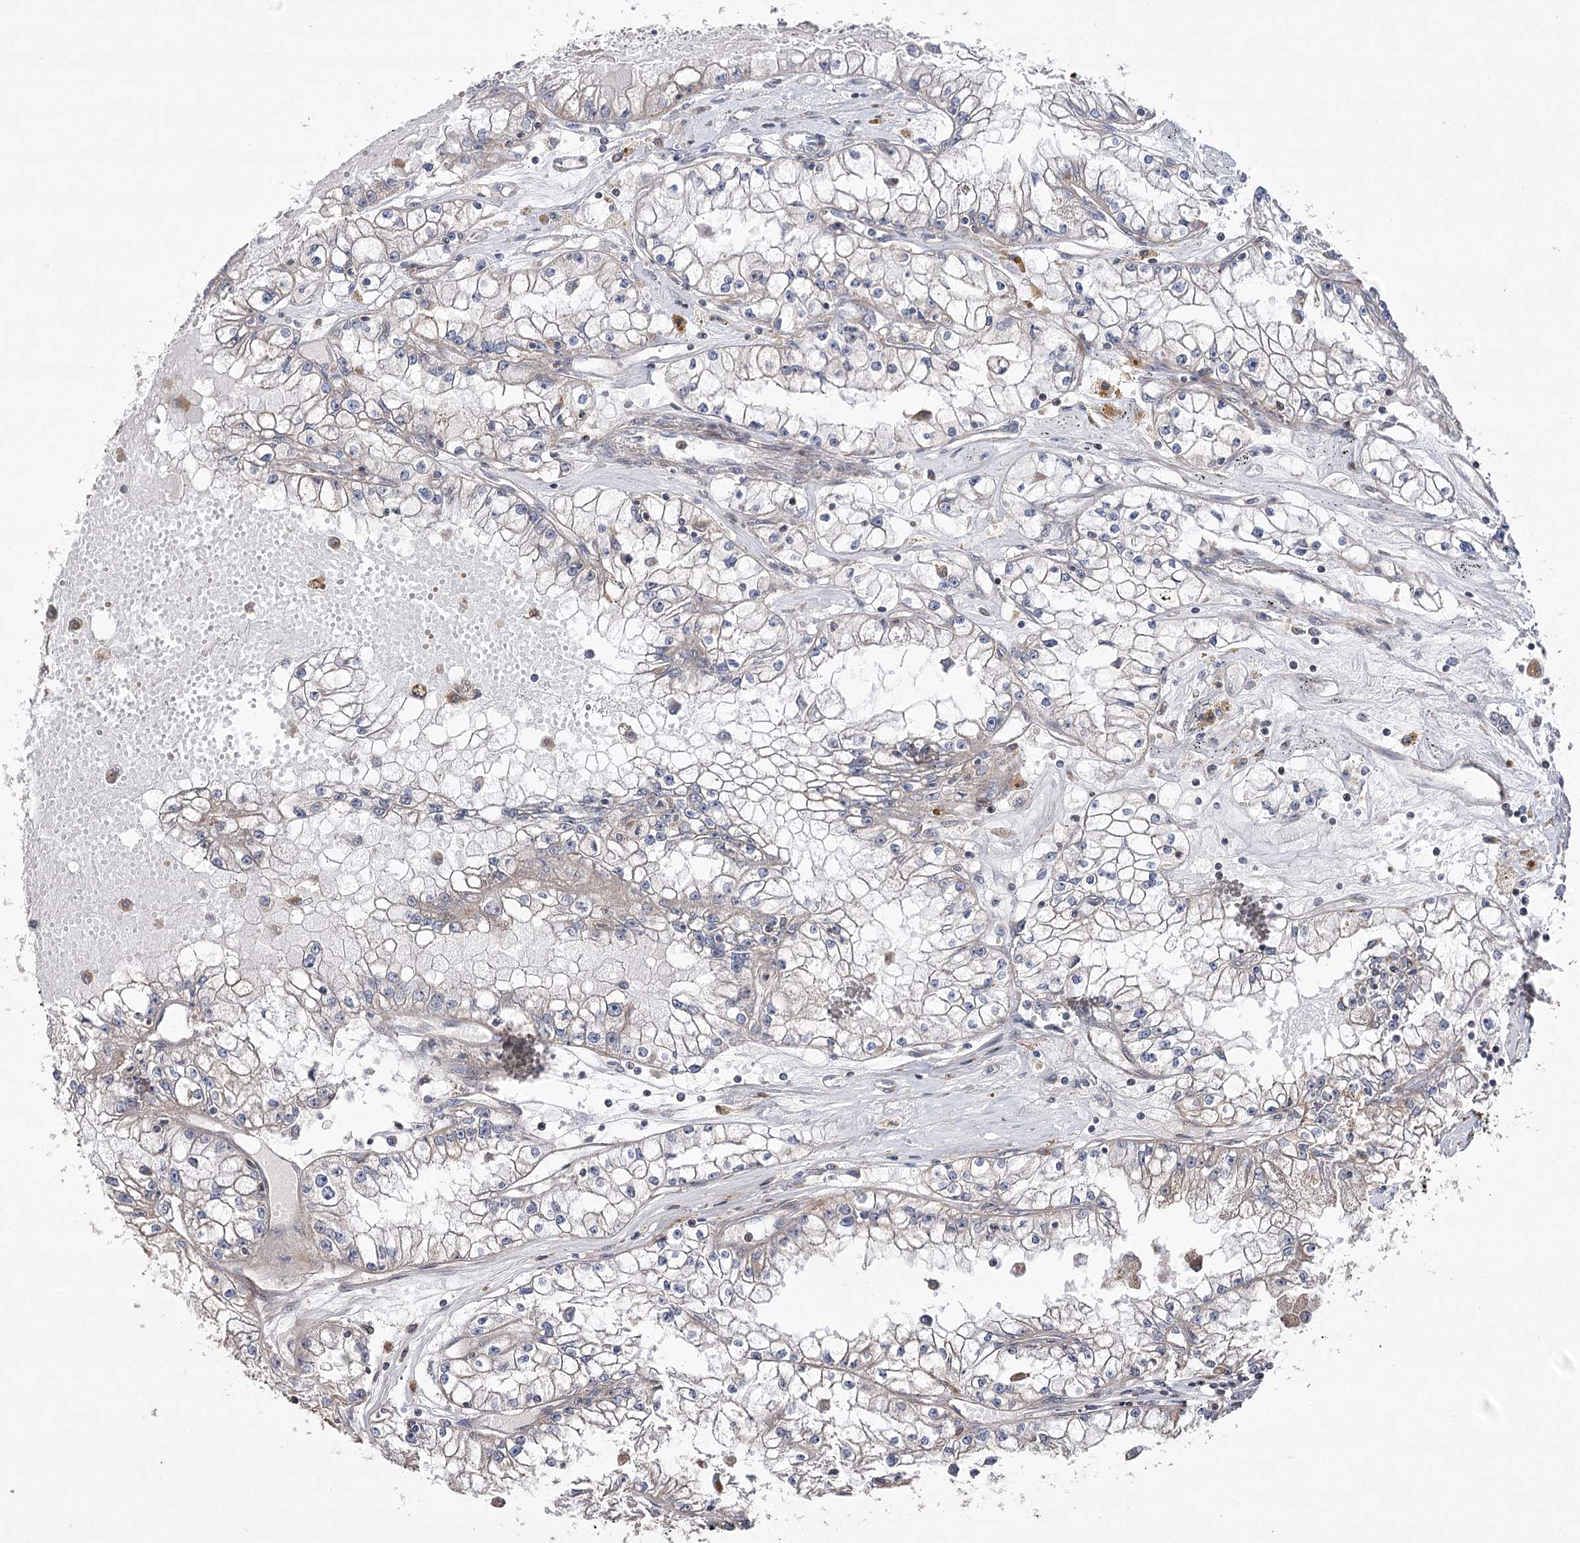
{"staining": {"intensity": "negative", "quantity": "none", "location": "none"}, "tissue": "renal cancer", "cell_type": "Tumor cells", "image_type": "cancer", "snomed": [{"axis": "morphology", "description": "Adenocarcinoma, NOS"}, {"axis": "topography", "description": "Kidney"}], "caption": "Renal cancer (adenocarcinoma) was stained to show a protein in brown. There is no significant positivity in tumor cells.", "gene": "OBSL1", "patient": {"sex": "male", "age": 56}}